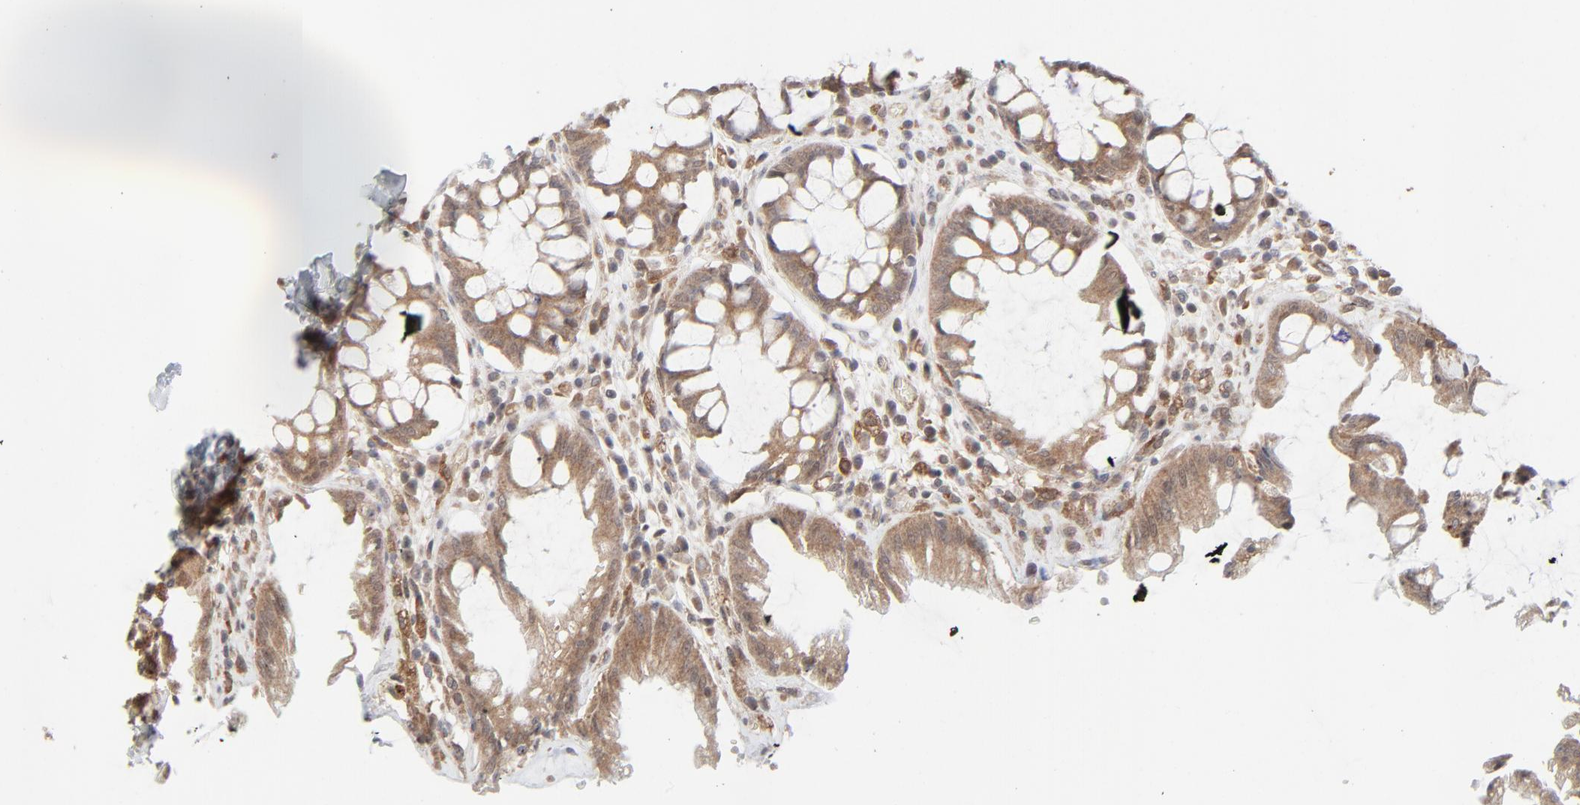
{"staining": {"intensity": "moderate", "quantity": ">75%", "location": "cytoplasmic/membranous"}, "tissue": "rectum", "cell_type": "Glandular cells", "image_type": "normal", "snomed": [{"axis": "morphology", "description": "Normal tissue, NOS"}, {"axis": "topography", "description": "Rectum"}], "caption": "Protein staining shows moderate cytoplasmic/membranous positivity in about >75% of glandular cells in benign rectum. (IHC, brightfield microscopy, high magnification).", "gene": "RAB5C", "patient": {"sex": "female", "age": 46}}